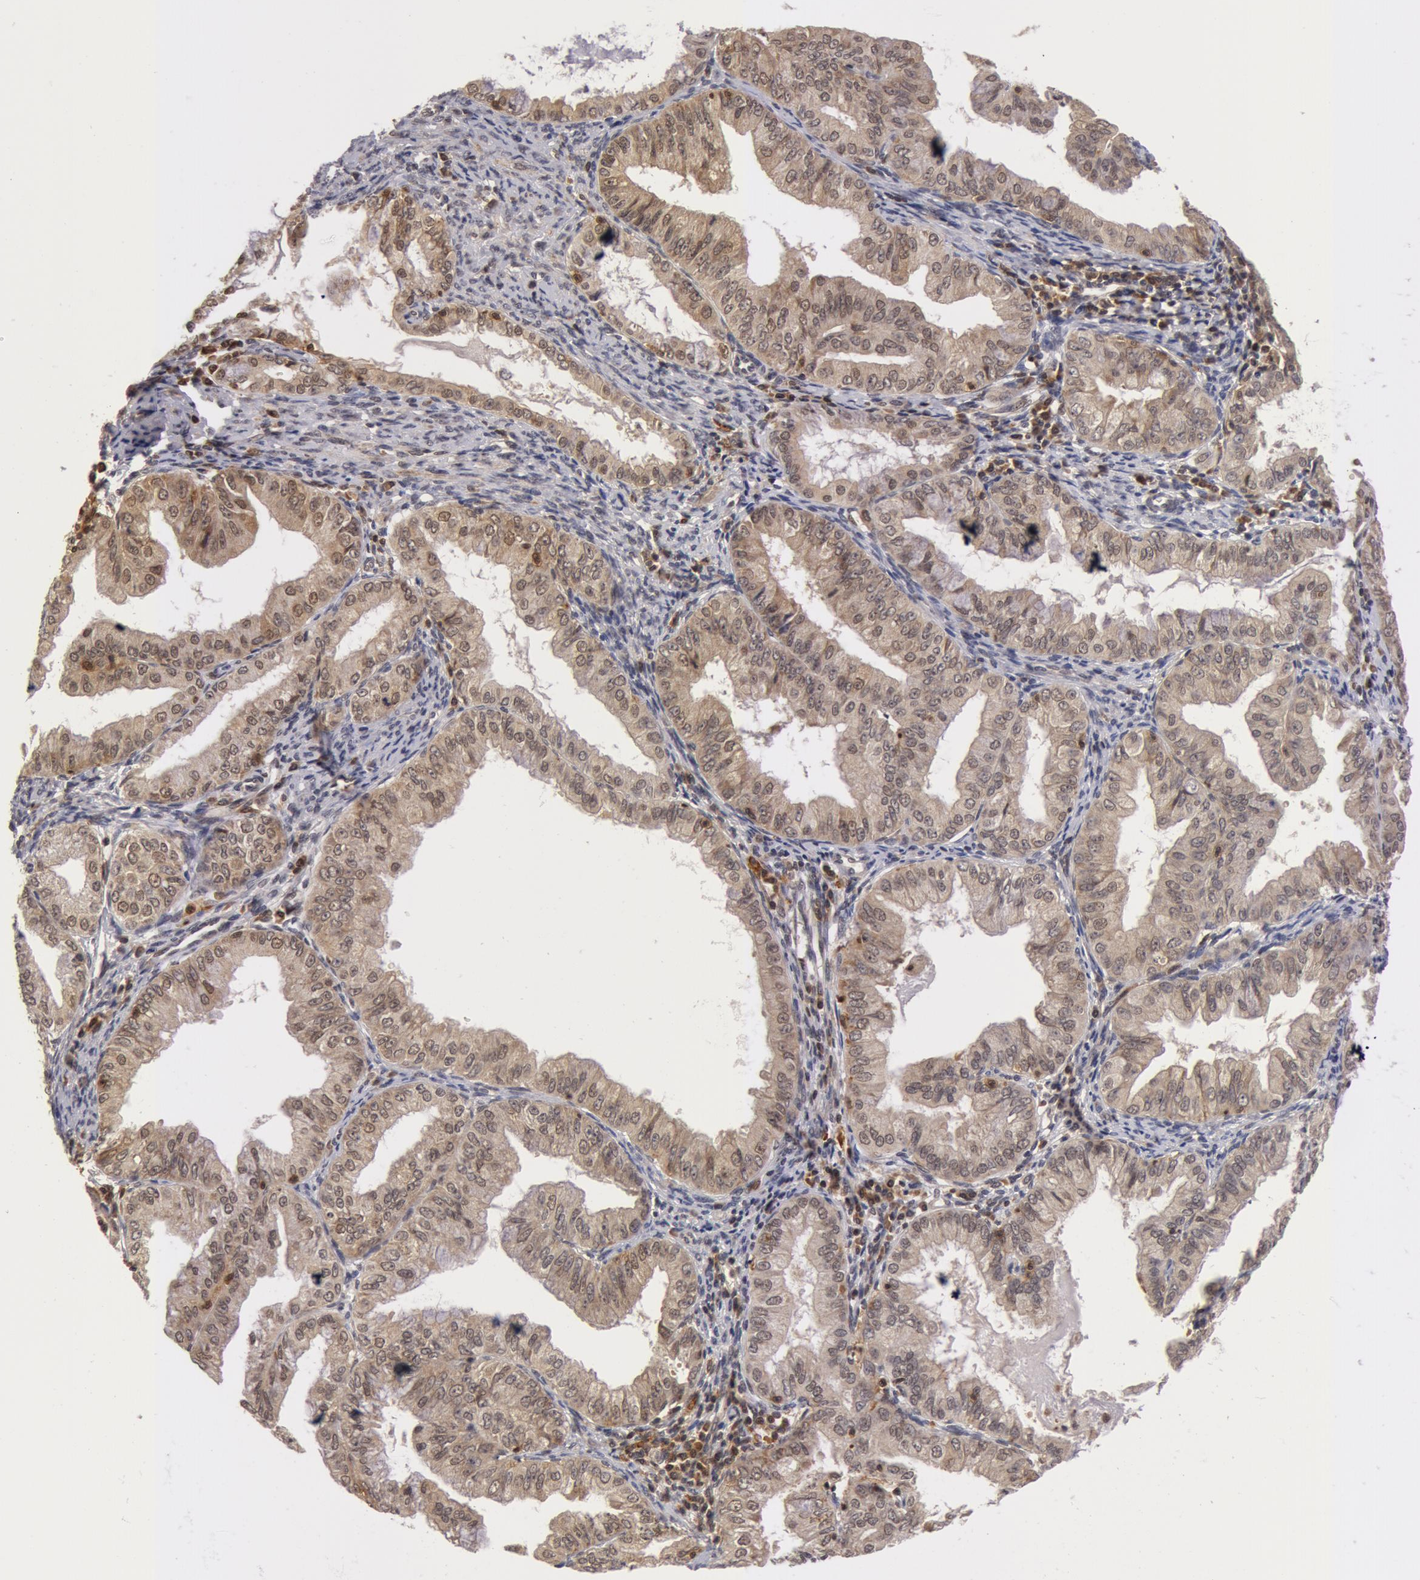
{"staining": {"intensity": "weak", "quantity": "25%-75%", "location": "nuclear"}, "tissue": "endometrial cancer", "cell_type": "Tumor cells", "image_type": "cancer", "snomed": [{"axis": "morphology", "description": "Adenocarcinoma, NOS"}, {"axis": "topography", "description": "Endometrium"}], "caption": "Adenocarcinoma (endometrial) stained for a protein exhibits weak nuclear positivity in tumor cells. The staining was performed using DAB to visualize the protein expression in brown, while the nuclei were stained in blue with hematoxylin (Magnification: 20x).", "gene": "ZNF350", "patient": {"sex": "female", "age": 76}}